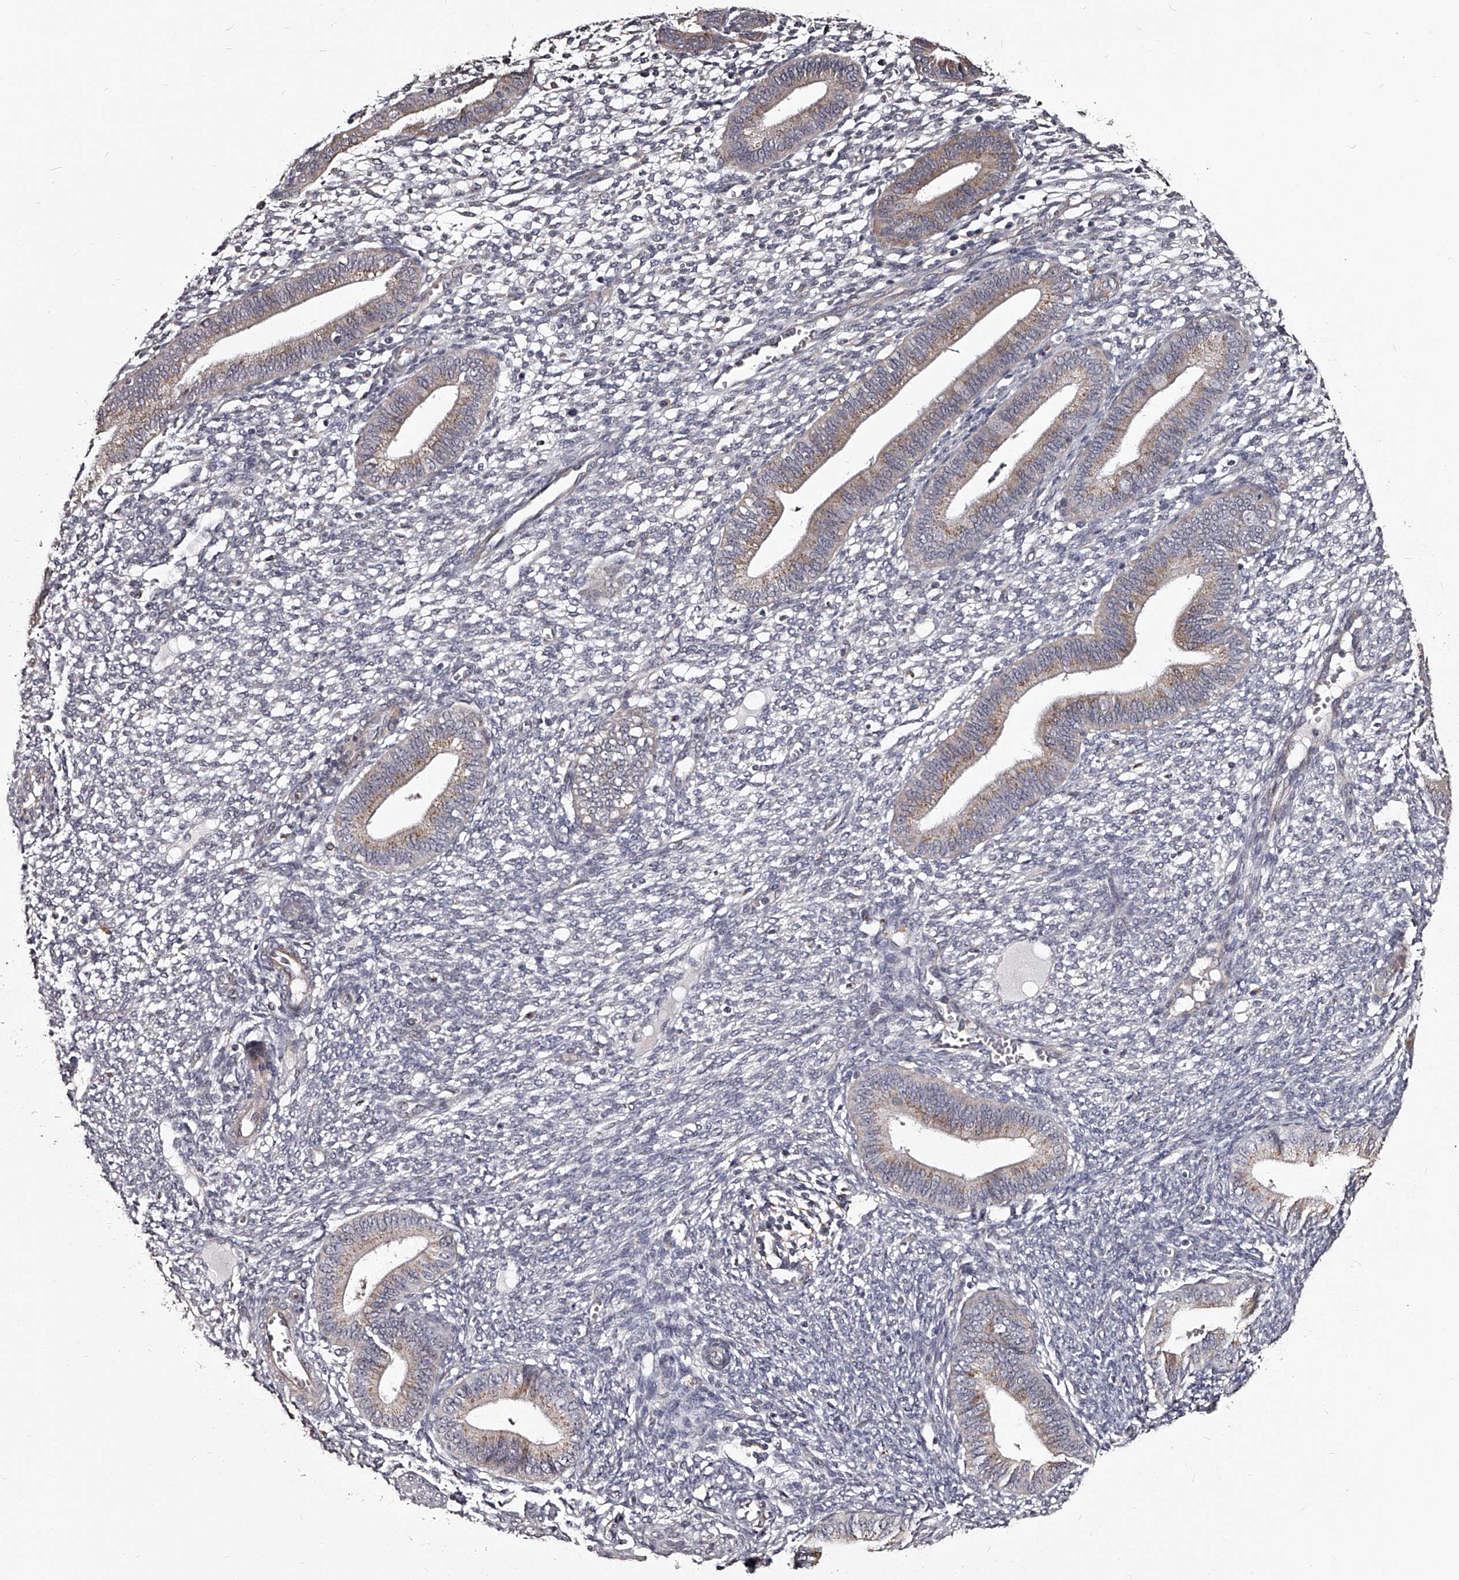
{"staining": {"intensity": "negative", "quantity": "none", "location": "none"}, "tissue": "endometrium", "cell_type": "Cells in endometrial stroma", "image_type": "normal", "snomed": [{"axis": "morphology", "description": "Normal tissue, NOS"}, {"axis": "topography", "description": "Endometrium"}], "caption": "This is an immunohistochemistry micrograph of unremarkable human endometrium. There is no staining in cells in endometrial stroma.", "gene": "RSC1A1", "patient": {"sex": "female", "age": 46}}